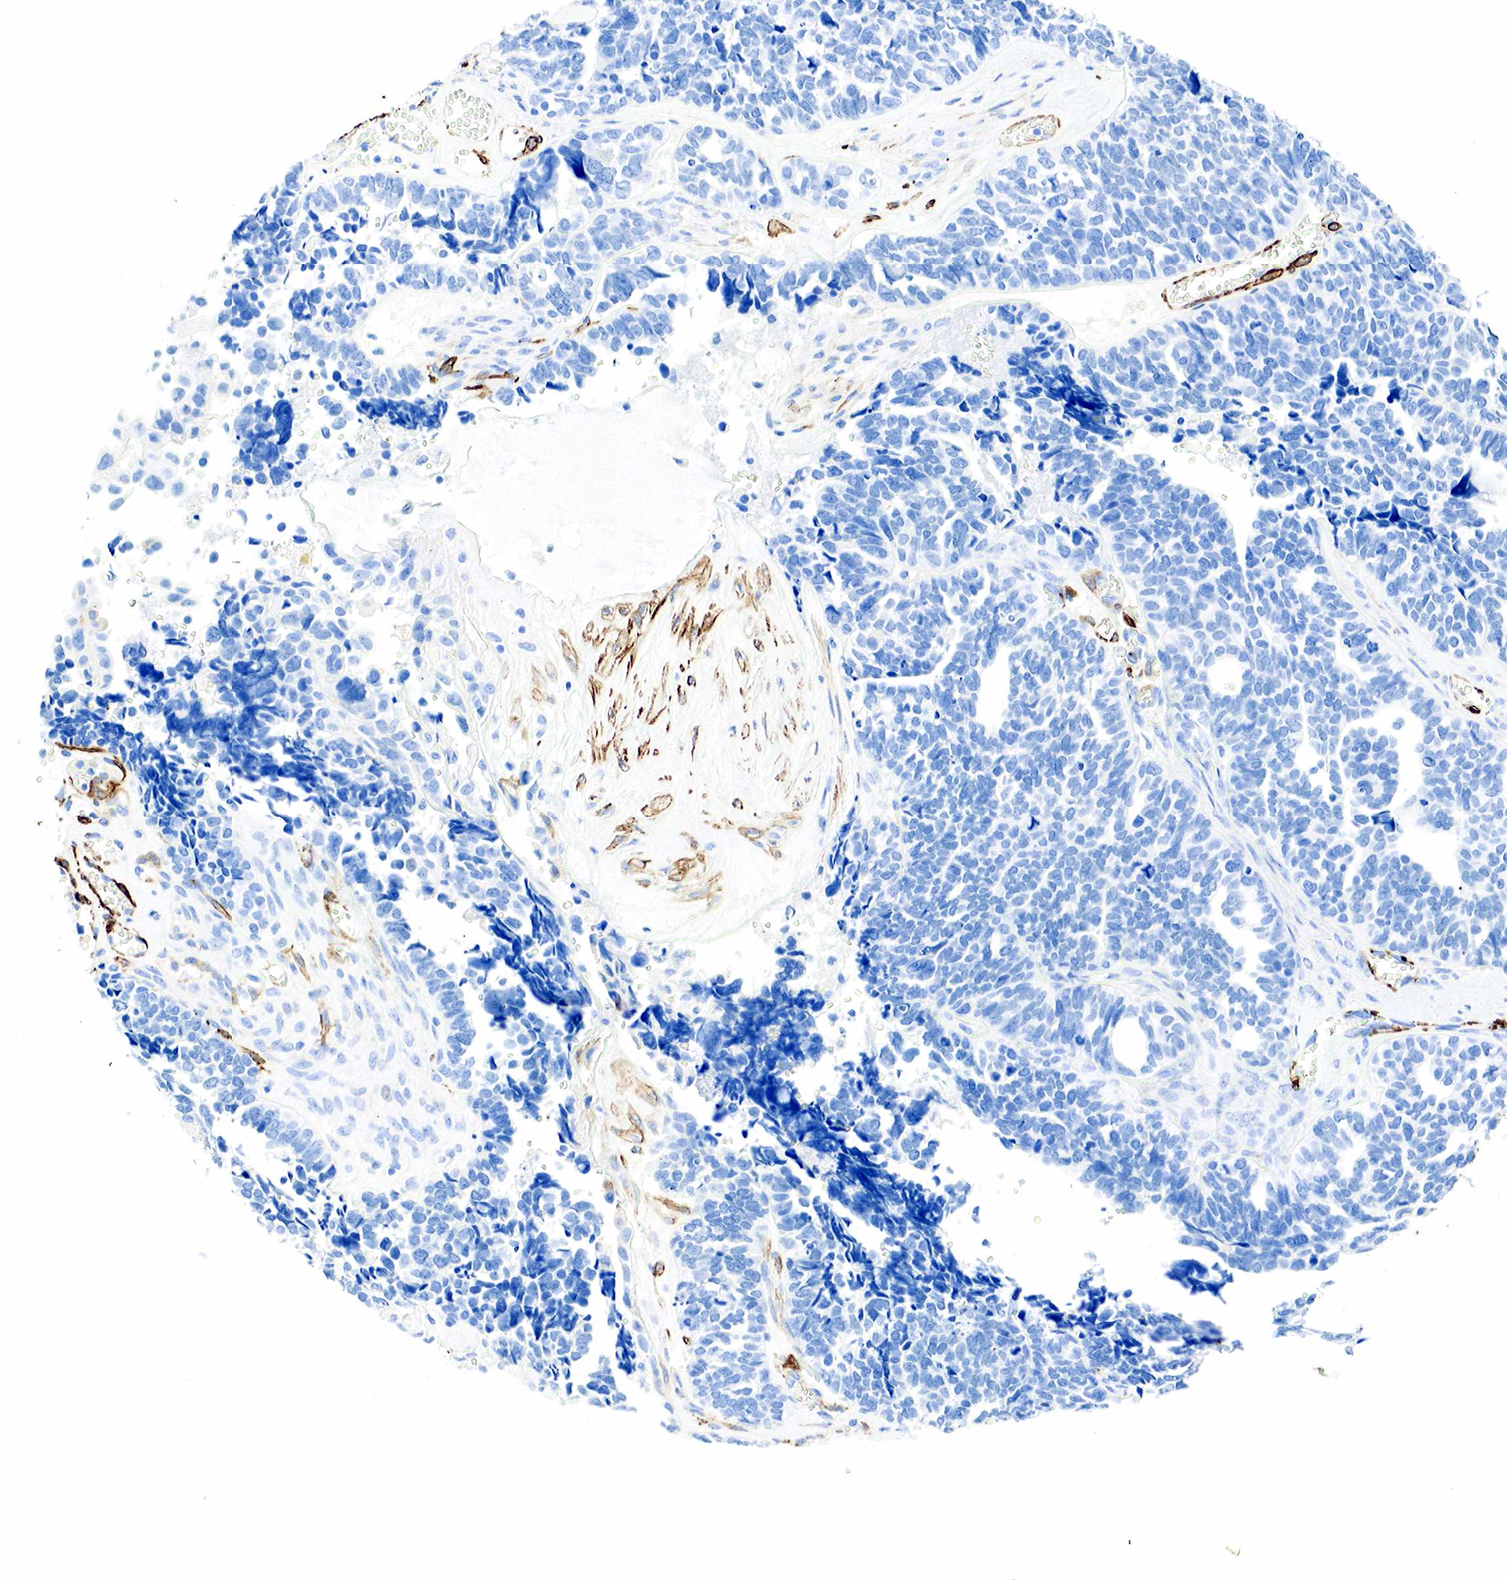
{"staining": {"intensity": "negative", "quantity": "none", "location": "none"}, "tissue": "ovarian cancer", "cell_type": "Tumor cells", "image_type": "cancer", "snomed": [{"axis": "morphology", "description": "Cystadenocarcinoma, serous, NOS"}, {"axis": "topography", "description": "Ovary"}], "caption": "Tumor cells show no significant expression in serous cystadenocarcinoma (ovarian).", "gene": "ACTA1", "patient": {"sex": "female", "age": 77}}